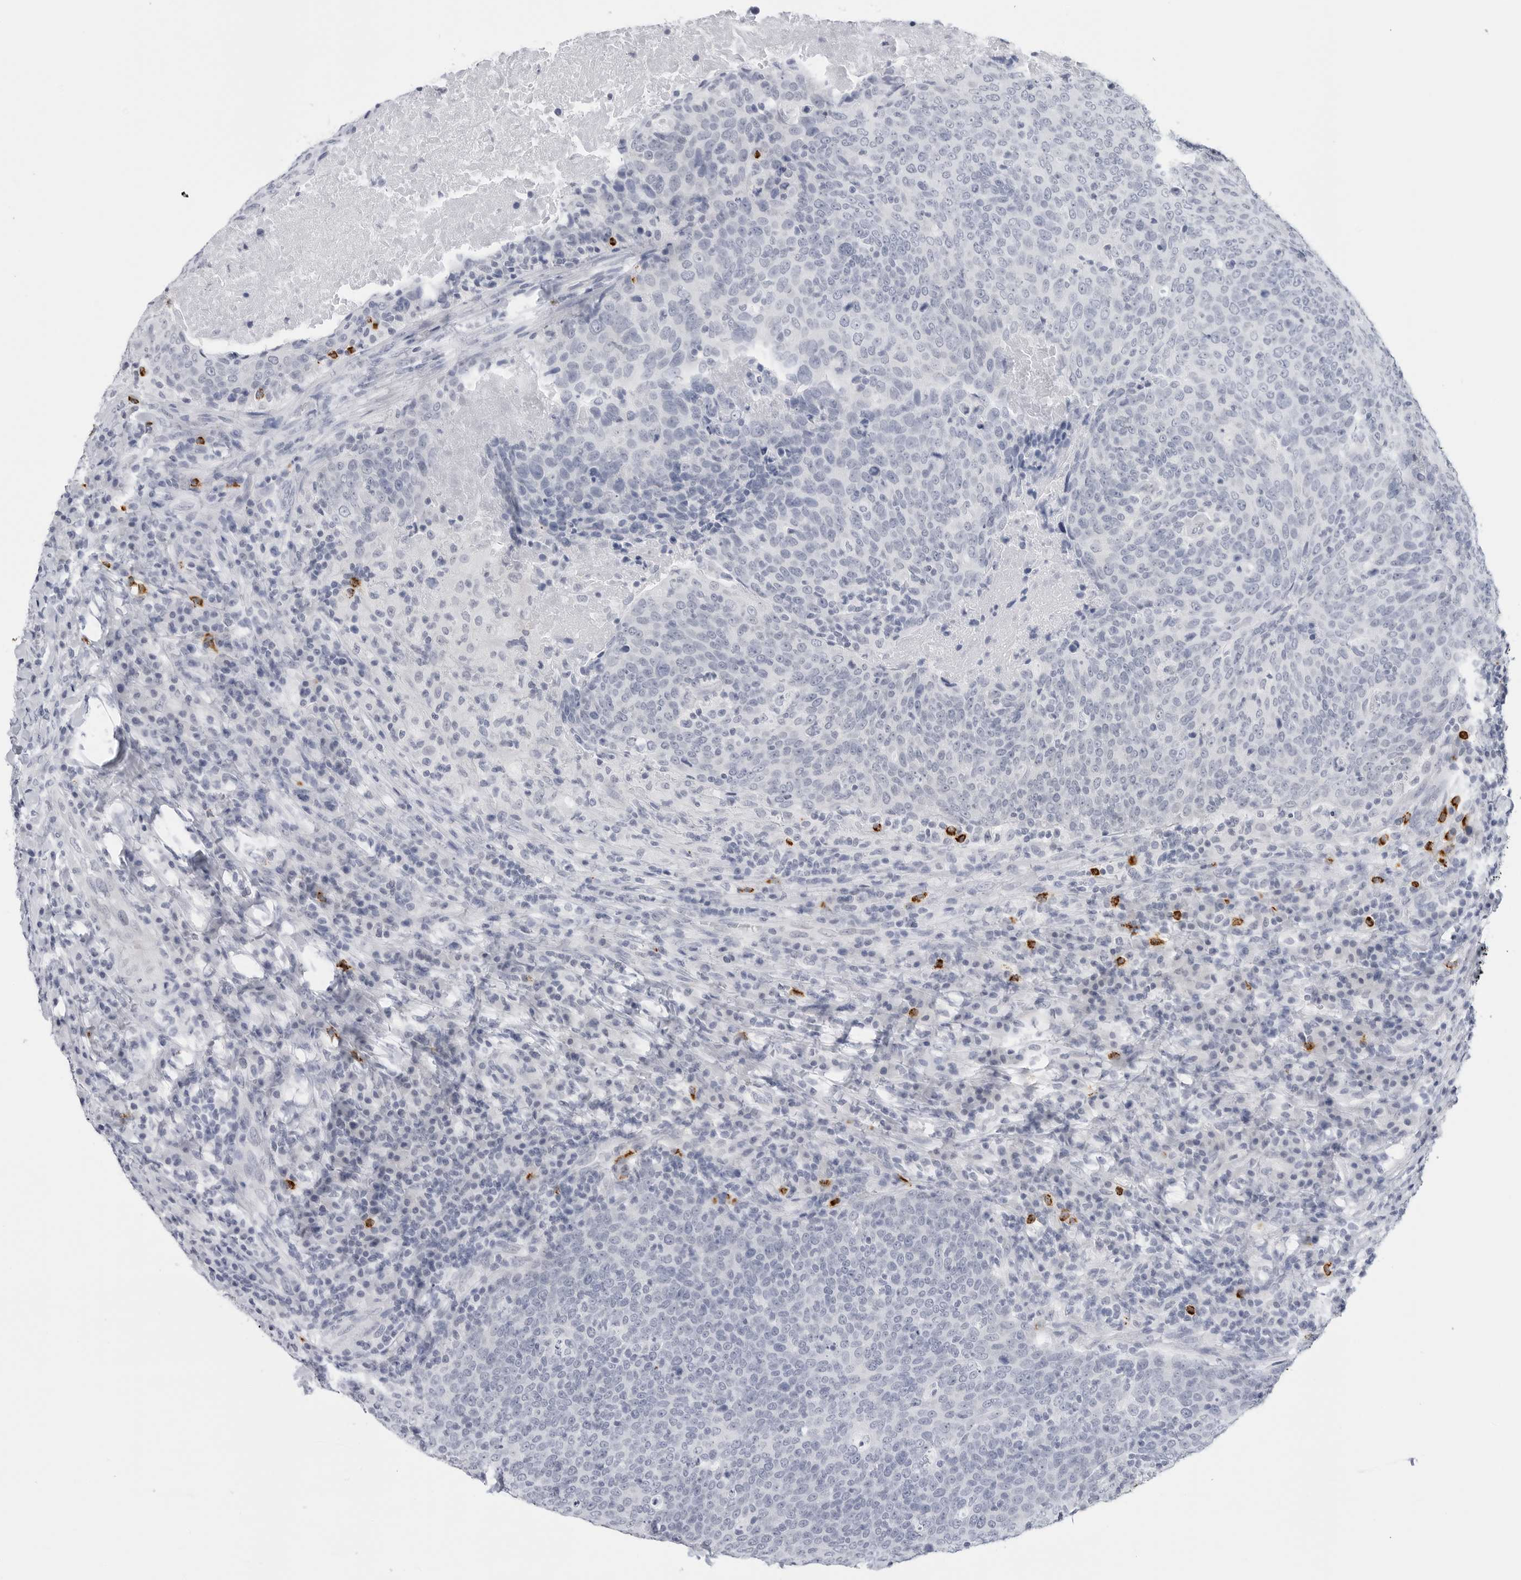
{"staining": {"intensity": "negative", "quantity": "none", "location": "none"}, "tissue": "head and neck cancer", "cell_type": "Tumor cells", "image_type": "cancer", "snomed": [{"axis": "morphology", "description": "Squamous cell carcinoma, NOS"}, {"axis": "morphology", "description": "Squamous cell carcinoma, metastatic, NOS"}, {"axis": "topography", "description": "Lymph node"}, {"axis": "topography", "description": "Head-Neck"}], "caption": "Immunohistochemistry (IHC) micrograph of neoplastic tissue: human head and neck cancer (squamous cell carcinoma) stained with DAB (3,3'-diaminobenzidine) exhibits no significant protein positivity in tumor cells.", "gene": "HSPB7", "patient": {"sex": "male", "age": 62}}